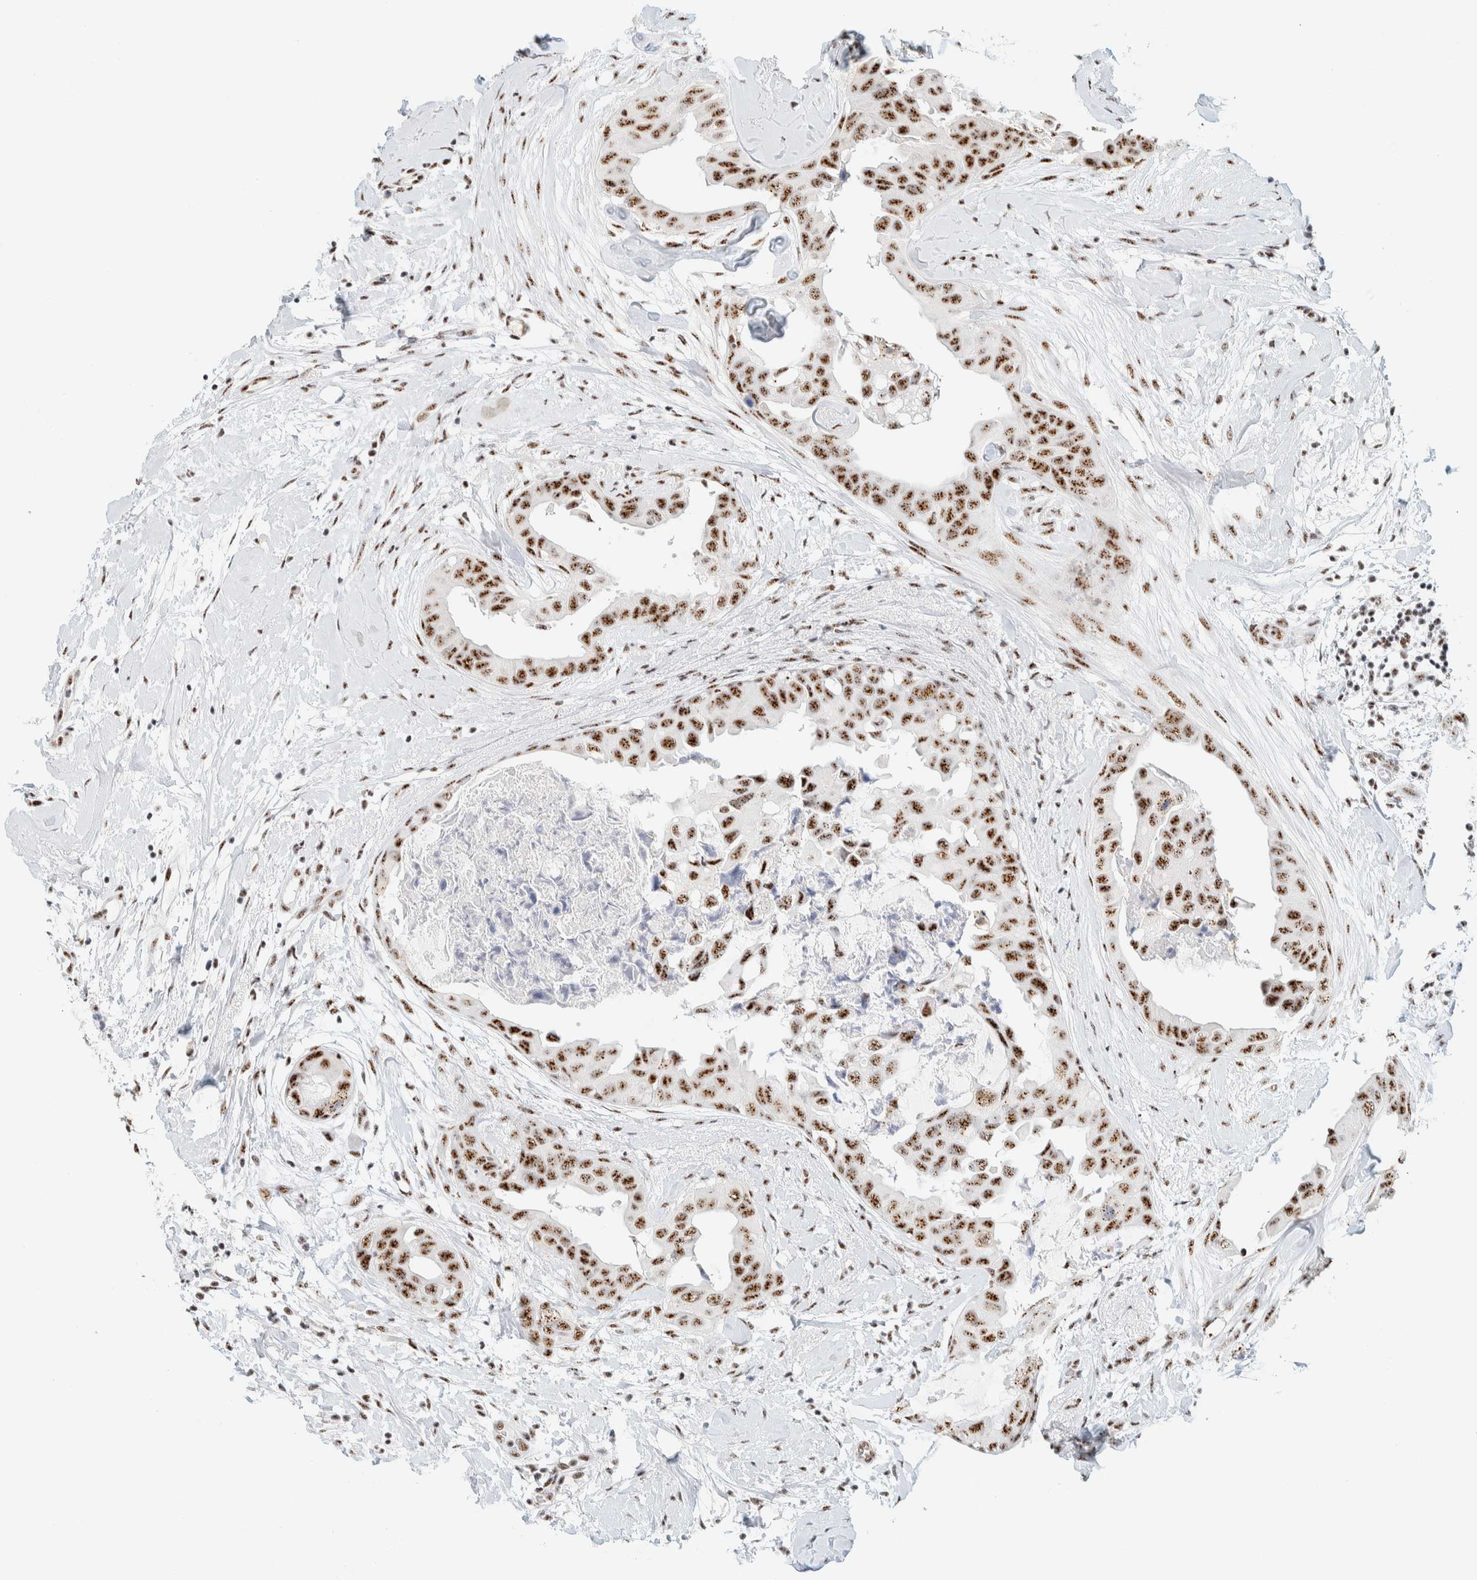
{"staining": {"intensity": "moderate", "quantity": ">75%", "location": "nuclear"}, "tissue": "breast cancer", "cell_type": "Tumor cells", "image_type": "cancer", "snomed": [{"axis": "morphology", "description": "Duct carcinoma"}, {"axis": "topography", "description": "Breast"}], "caption": "Immunohistochemical staining of breast cancer (invasive ductal carcinoma) demonstrates medium levels of moderate nuclear positivity in about >75% of tumor cells. Nuclei are stained in blue.", "gene": "SON", "patient": {"sex": "female", "age": 40}}